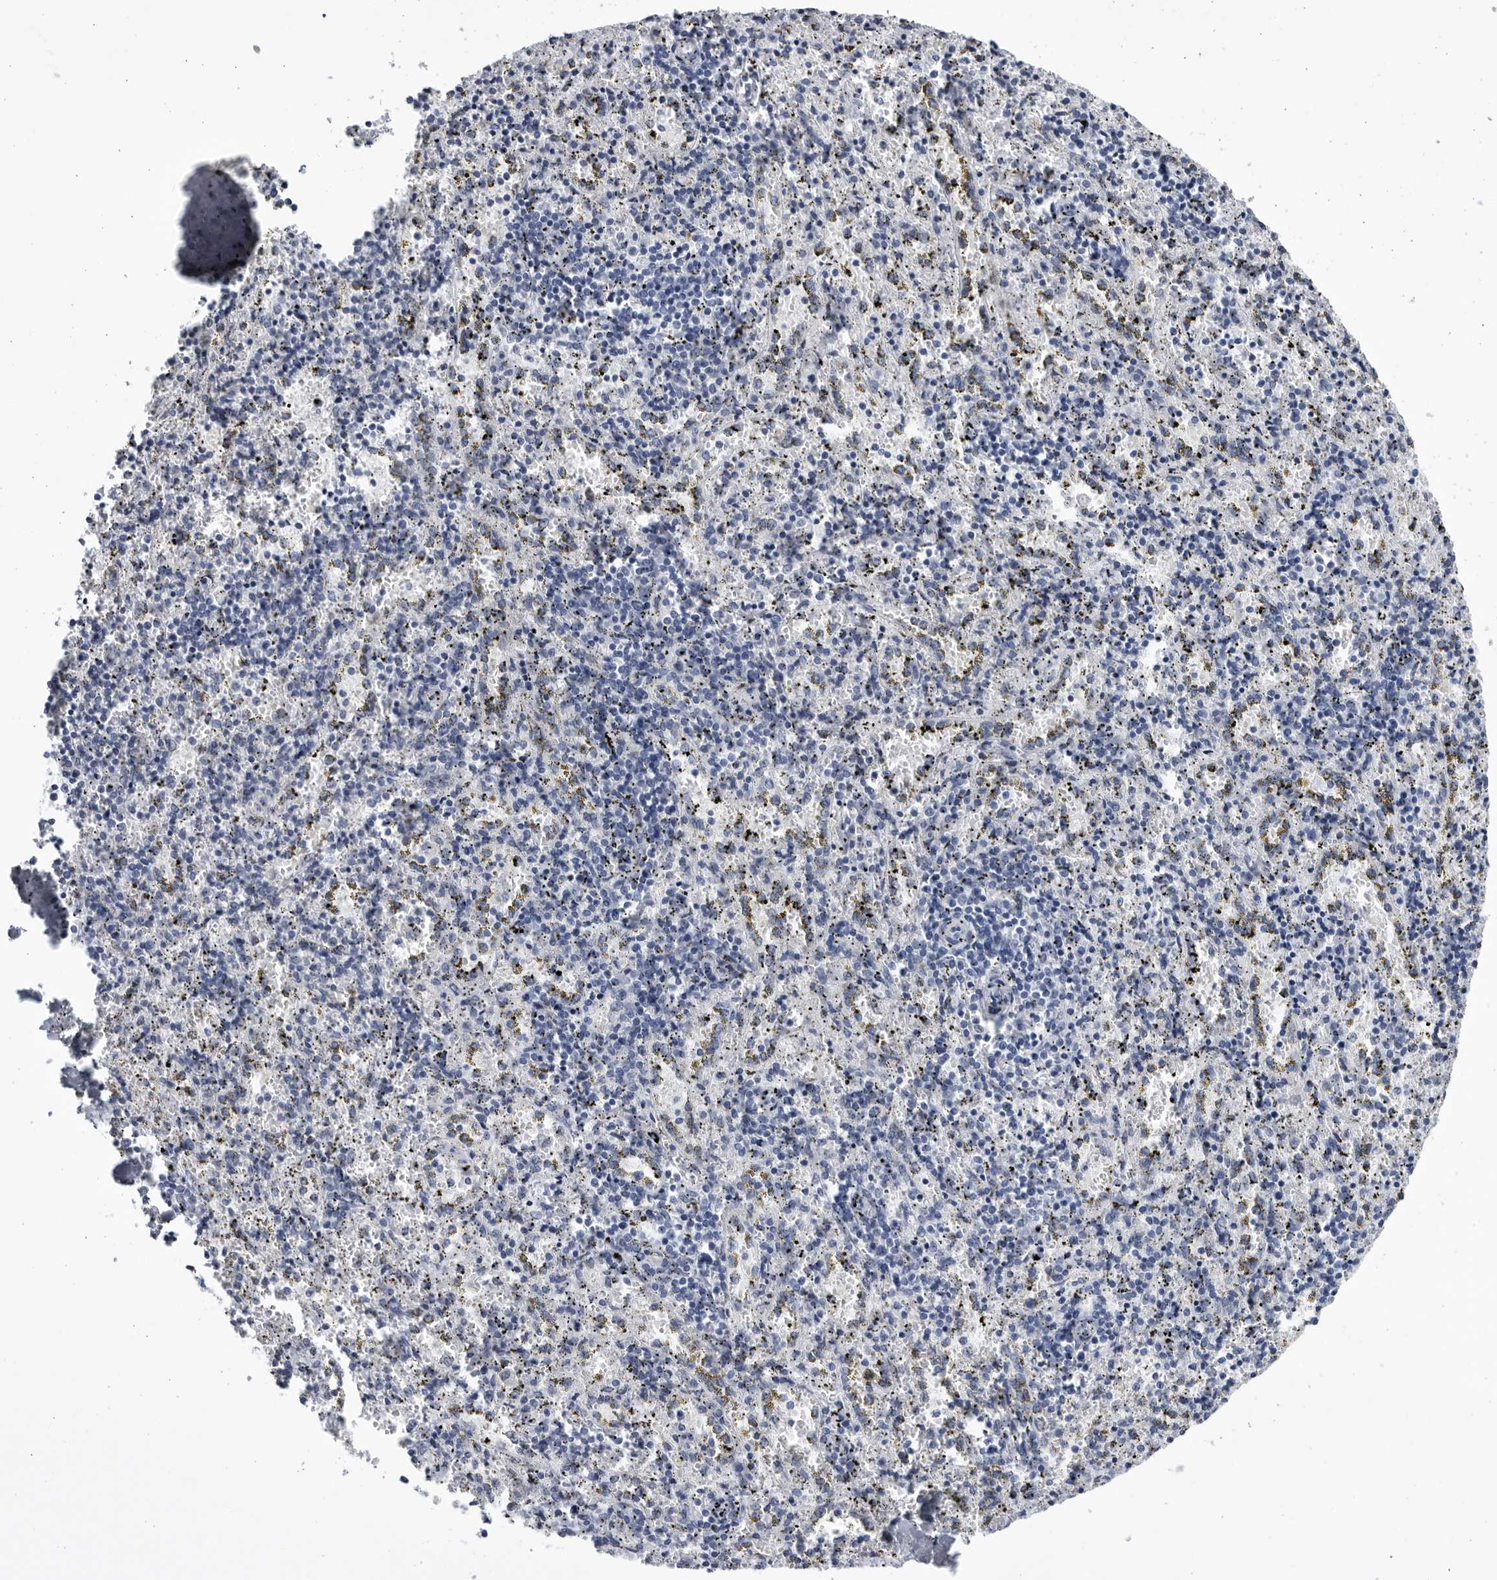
{"staining": {"intensity": "negative", "quantity": "none", "location": "none"}, "tissue": "spleen", "cell_type": "Cells in red pulp", "image_type": "normal", "snomed": [{"axis": "morphology", "description": "Normal tissue, NOS"}, {"axis": "topography", "description": "Spleen"}], "caption": "Immunohistochemistry (IHC) of benign spleen displays no positivity in cells in red pulp. (DAB immunohistochemistry (IHC) visualized using brightfield microscopy, high magnification).", "gene": "CCDC181", "patient": {"sex": "male", "age": 11}}